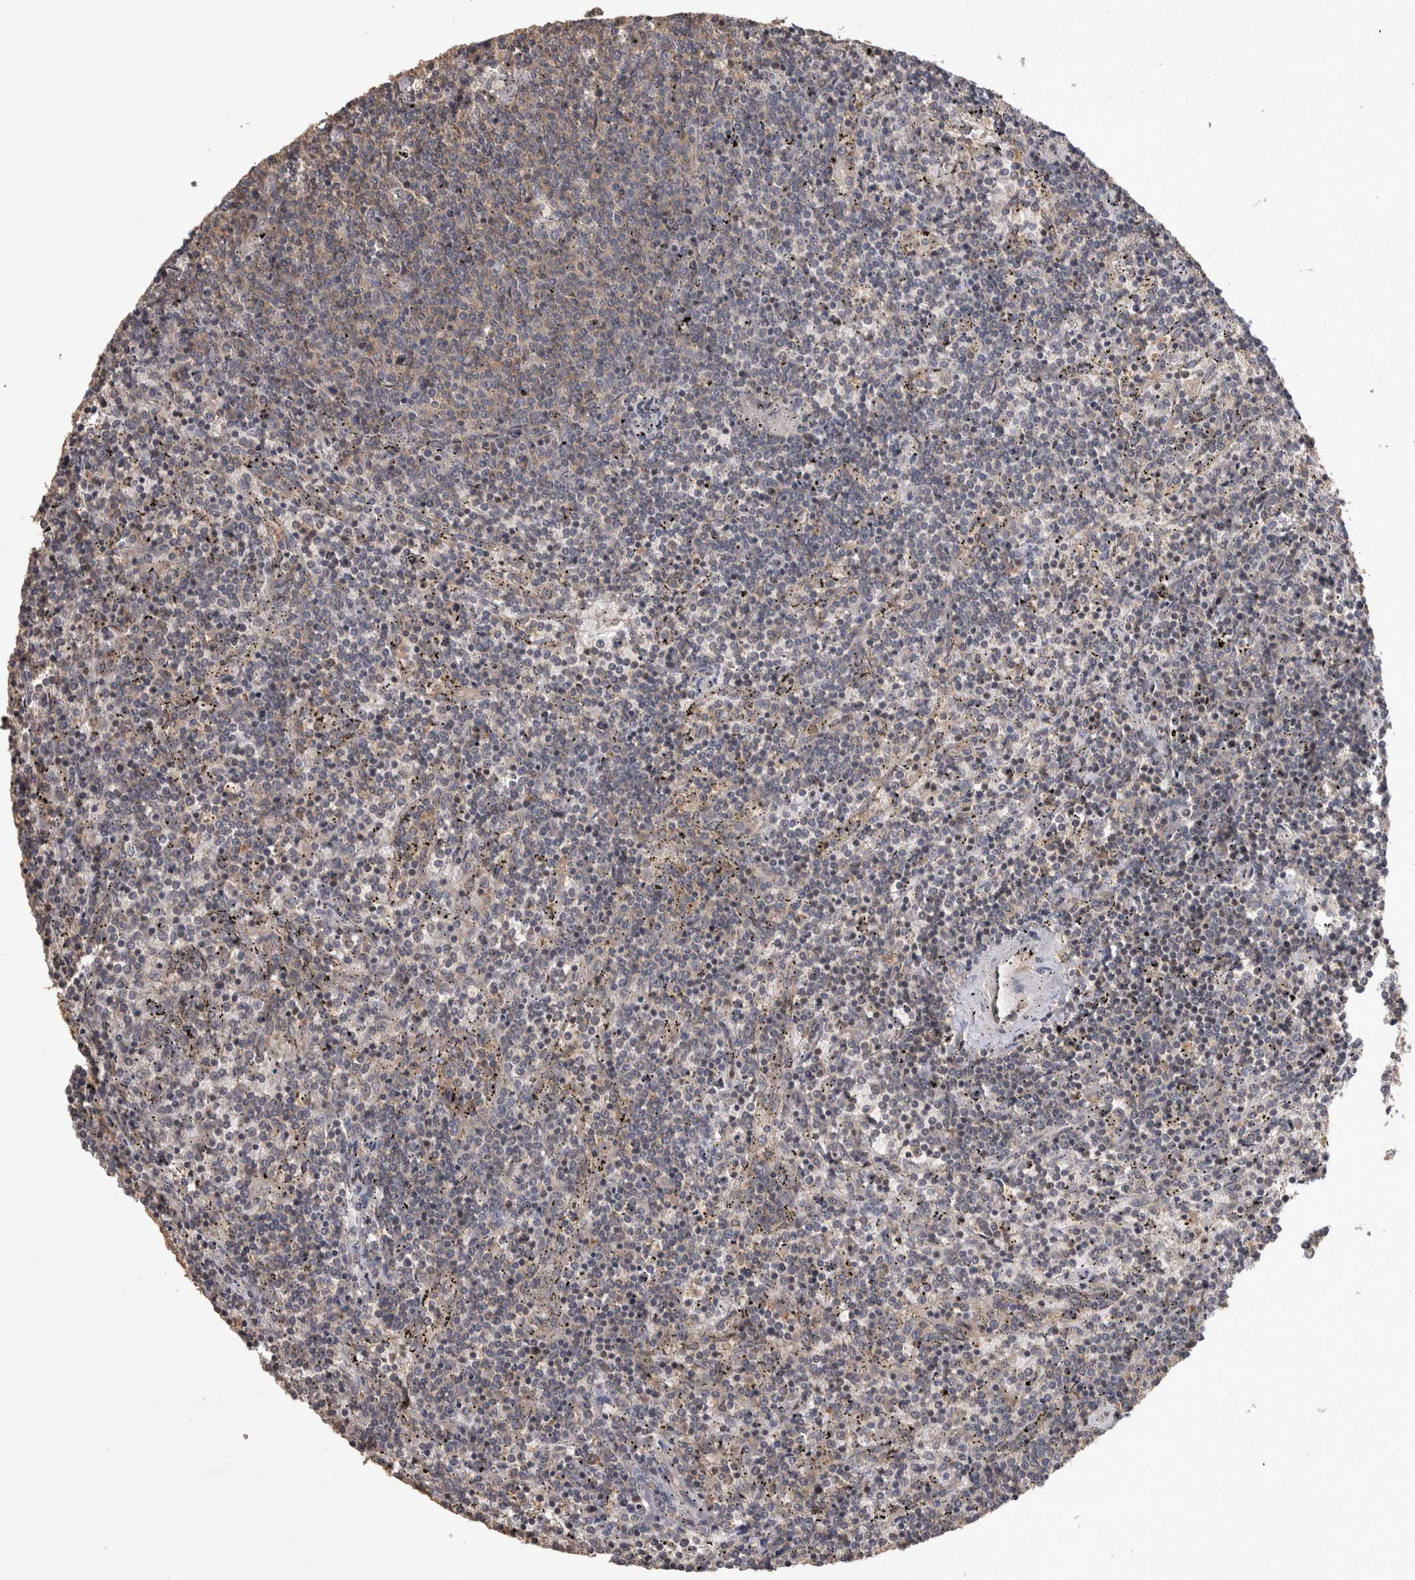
{"staining": {"intensity": "negative", "quantity": "none", "location": "none"}, "tissue": "lymphoma", "cell_type": "Tumor cells", "image_type": "cancer", "snomed": [{"axis": "morphology", "description": "Malignant lymphoma, non-Hodgkin's type, Low grade"}, {"axis": "topography", "description": "Spleen"}], "caption": "This is a histopathology image of immunohistochemistry (IHC) staining of lymphoma, which shows no staining in tumor cells.", "gene": "IFRD1", "patient": {"sex": "female", "age": 50}}